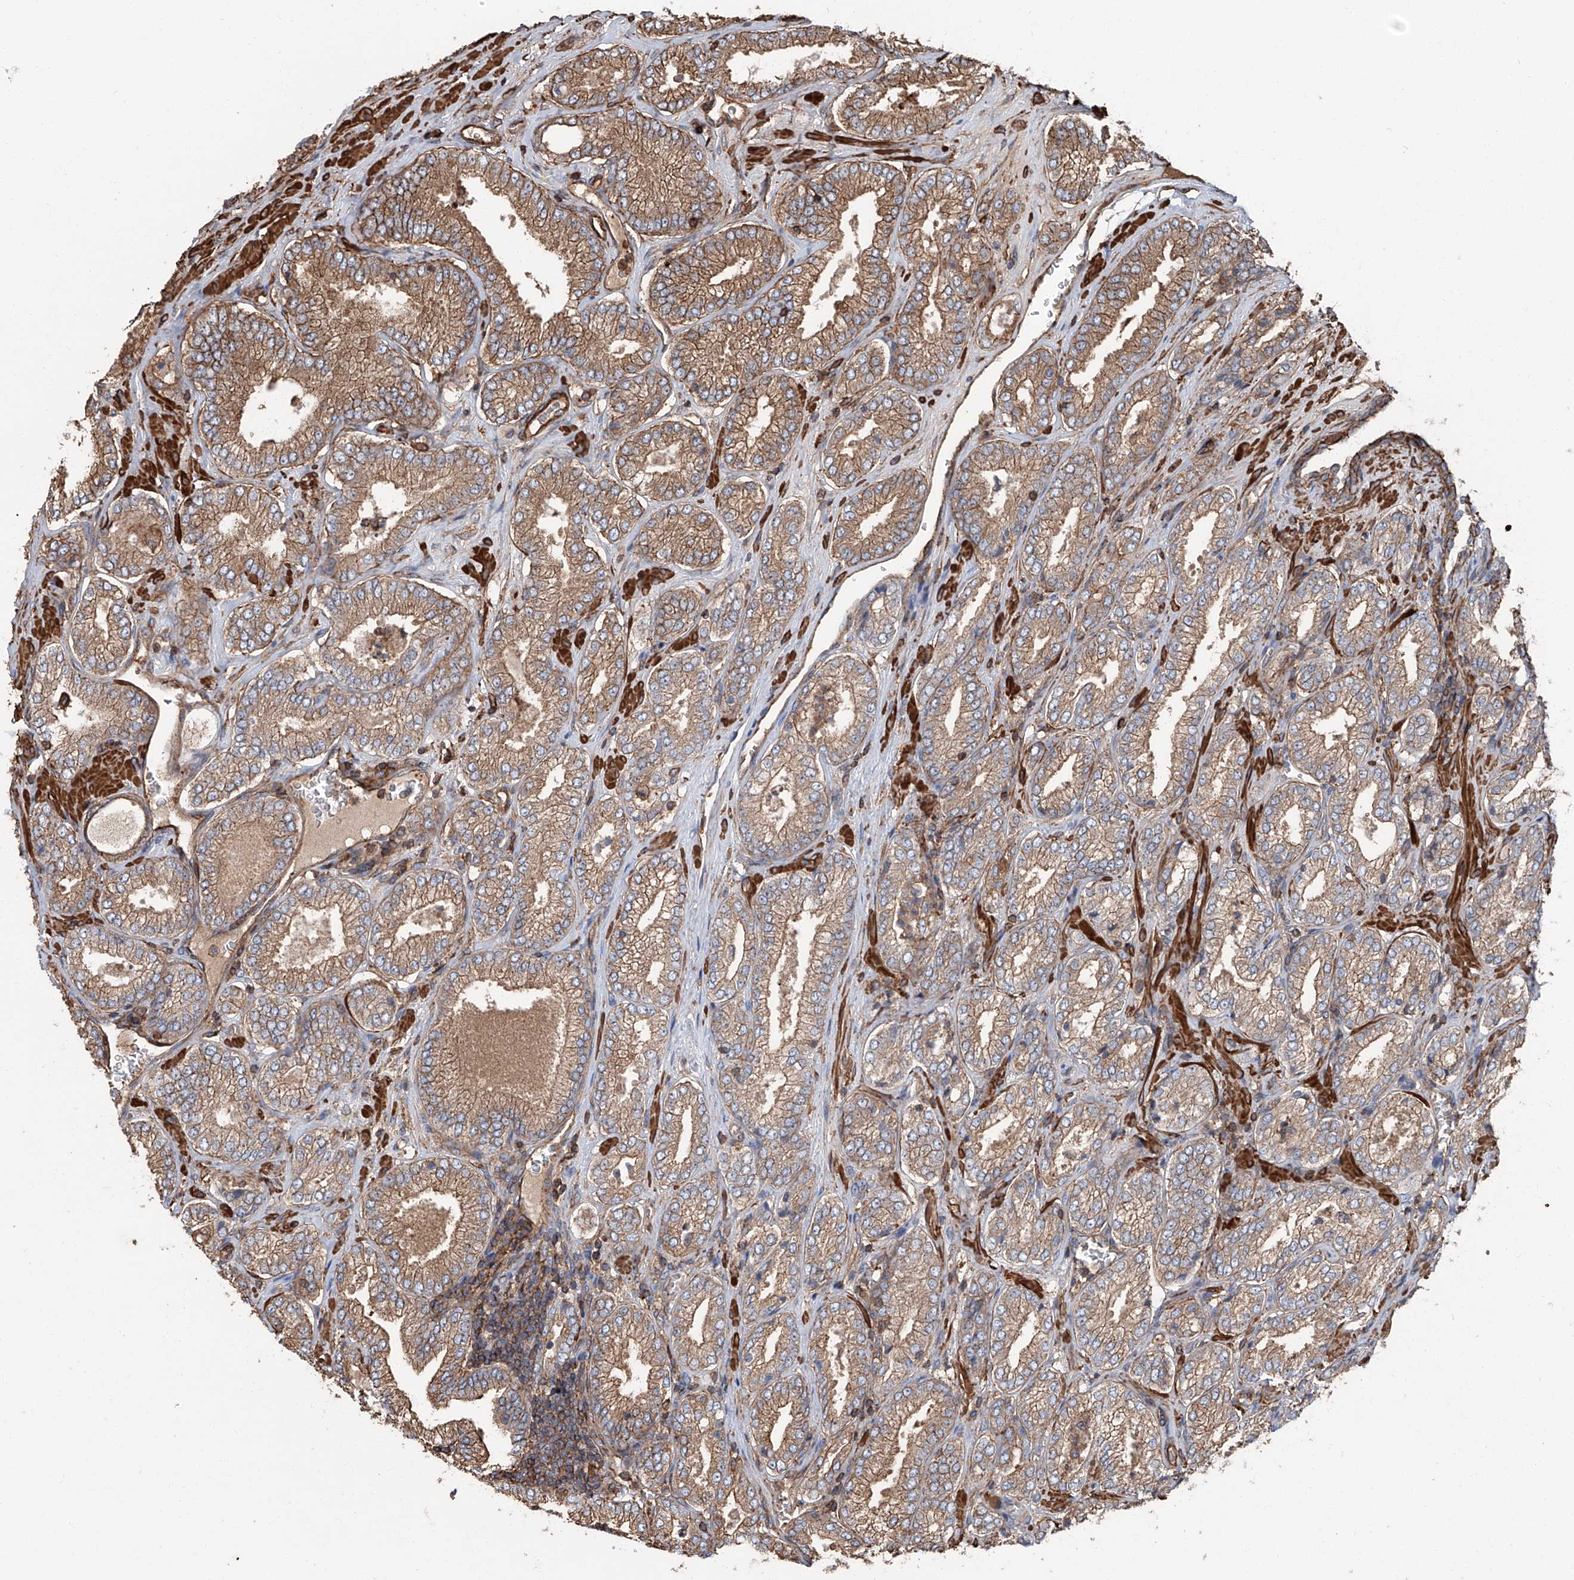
{"staining": {"intensity": "moderate", "quantity": ">75%", "location": "cytoplasmic/membranous"}, "tissue": "prostate cancer", "cell_type": "Tumor cells", "image_type": "cancer", "snomed": [{"axis": "morphology", "description": "Adenocarcinoma, Low grade"}, {"axis": "topography", "description": "Prostate"}], "caption": "Approximately >75% of tumor cells in human prostate cancer (low-grade adenocarcinoma) display moderate cytoplasmic/membranous protein expression as visualized by brown immunohistochemical staining.", "gene": "PIEZO2", "patient": {"sex": "male", "age": 62}}